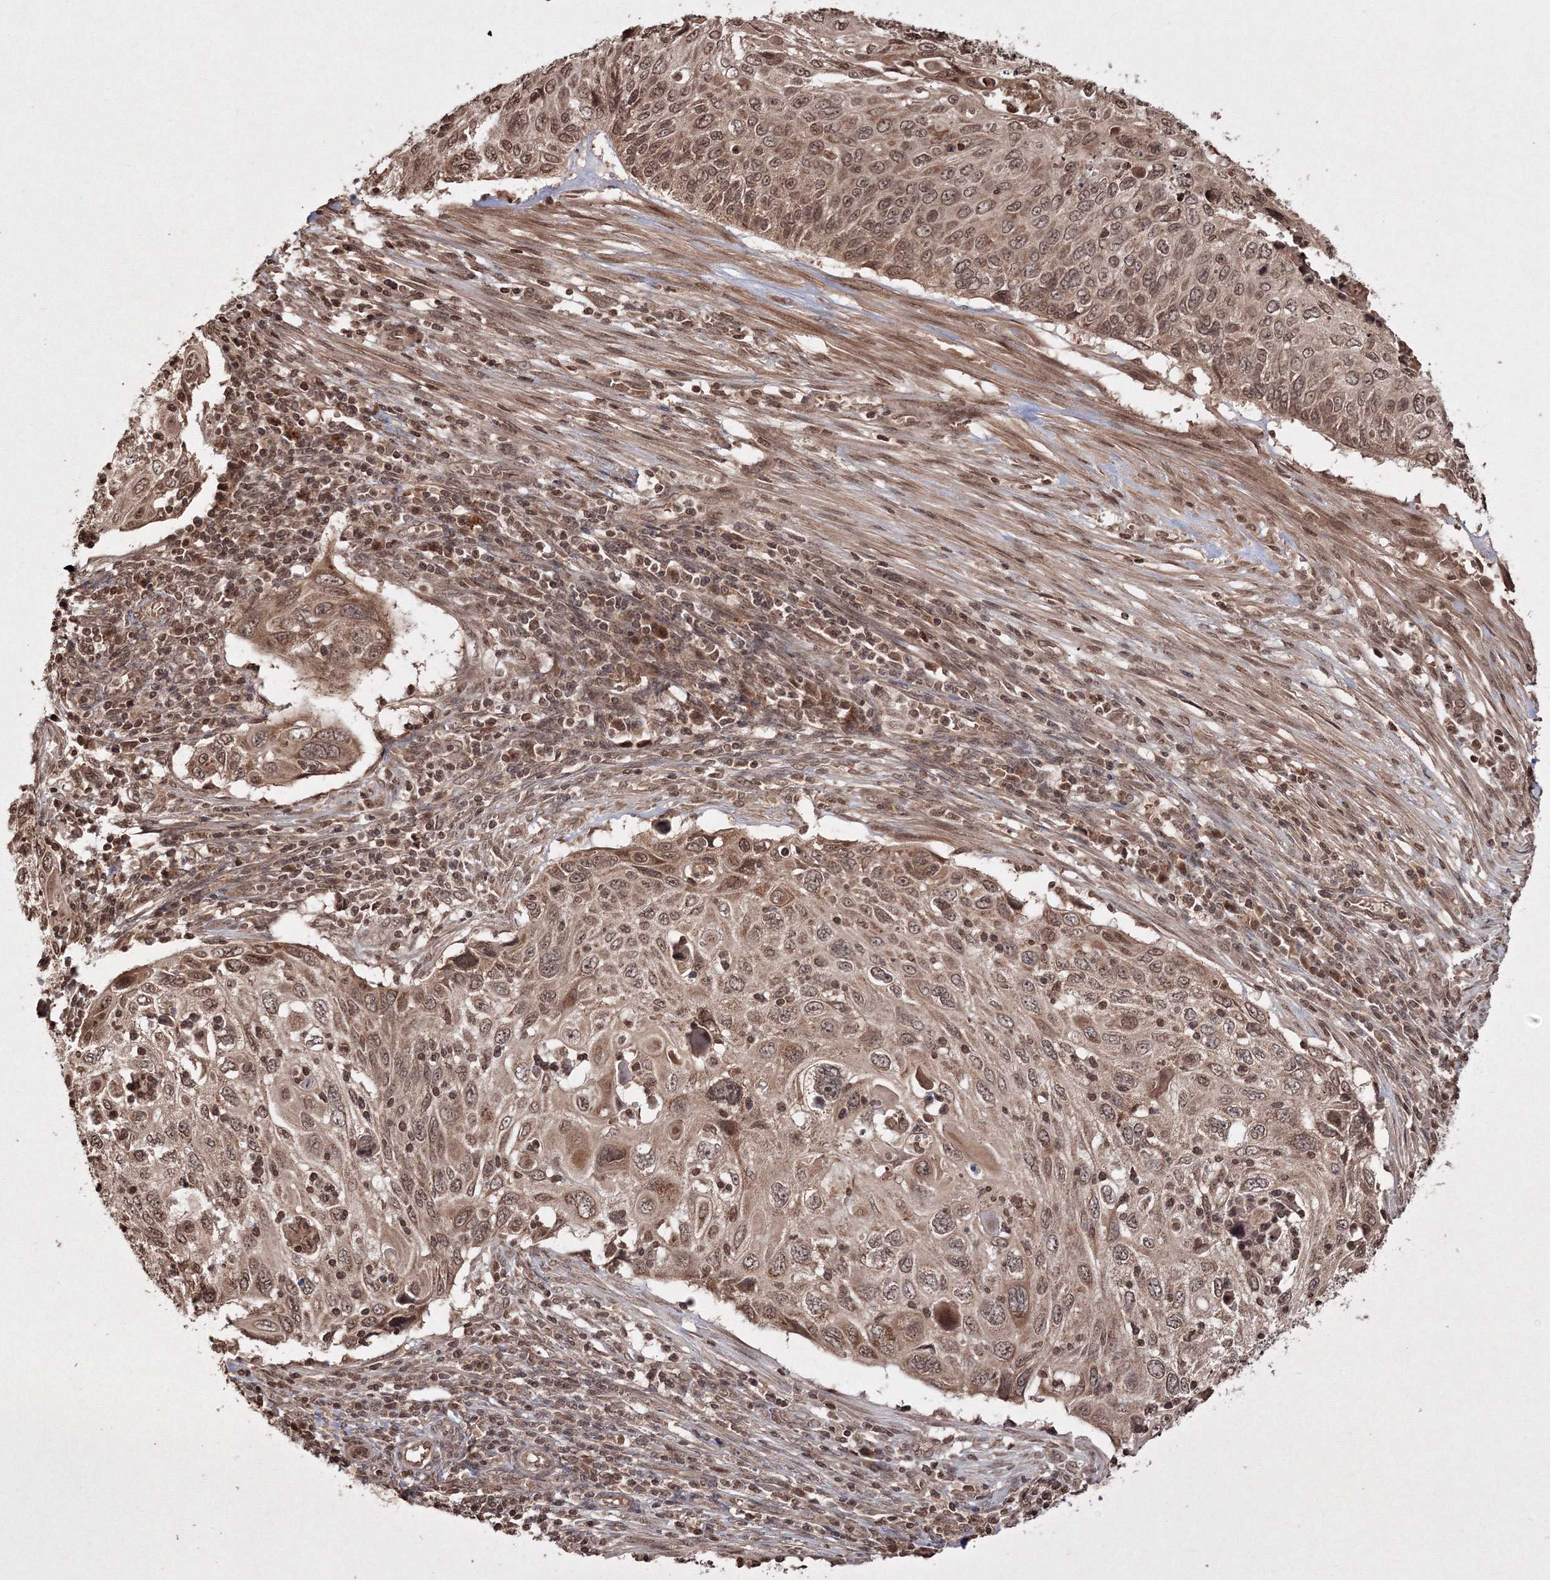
{"staining": {"intensity": "moderate", "quantity": ">75%", "location": "cytoplasmic/membranous,nuclear"}, "tissue": "cervical cancer", "cell_type": "Tumor cells", "image_type": "cancer", "snomed": [{"axis": "morphology", "description": "Squamous cell carcinoma, NOS"}, {"axis": "topography", "description": "Cervix"}], "caption": "Immunohistochemistry (IHC) micrograph of cervical cancer (squamous cell carcinoma) stained for a protein (brown), which exhibits medium levels of moderate cytoplasmic/membranous and nuclear positivity in approximately >75% of tumor cells.", "gene": "PEX13", "patient": {"sex": "female", "age": 70}}